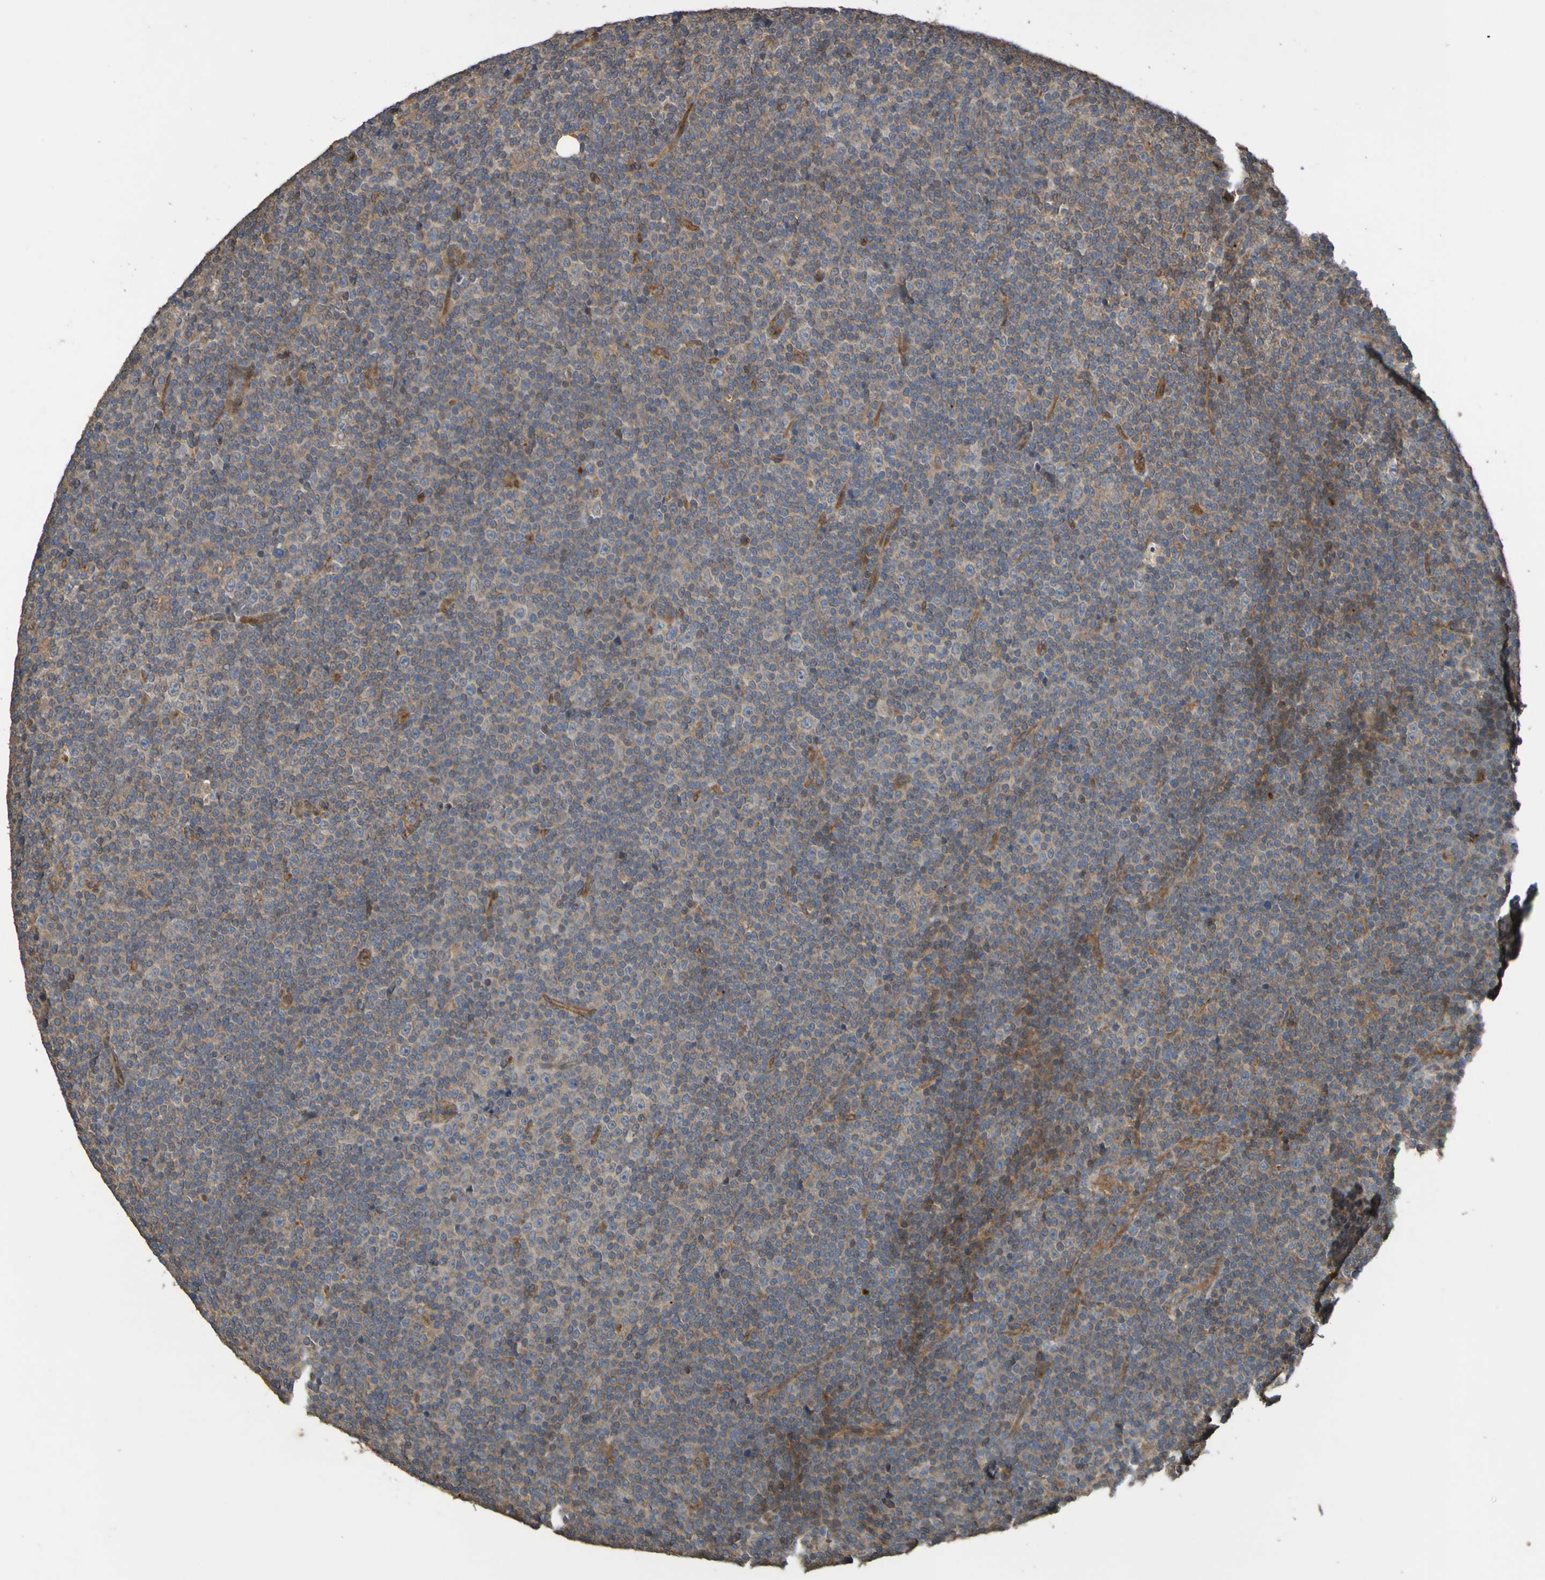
{"staining": {"intensity": "negative", "quantity": "none", "location": "none"}, "tissue": "lymphoma", "cell_type": "Tumor cells", "image_type": "cancer", "snomed": [{"axis": "morphology", "description": "Malignant lymphoma, non-Hodgkin's type, Low grade"}, {"axis": "topography", "description": "Lymph node"}], "caption": "Immunohistochemical staining of human lymphoma shows no significant staining in tumor cells.", "gene": "UCN", "patient": {"sex": "female", "age": 67}}